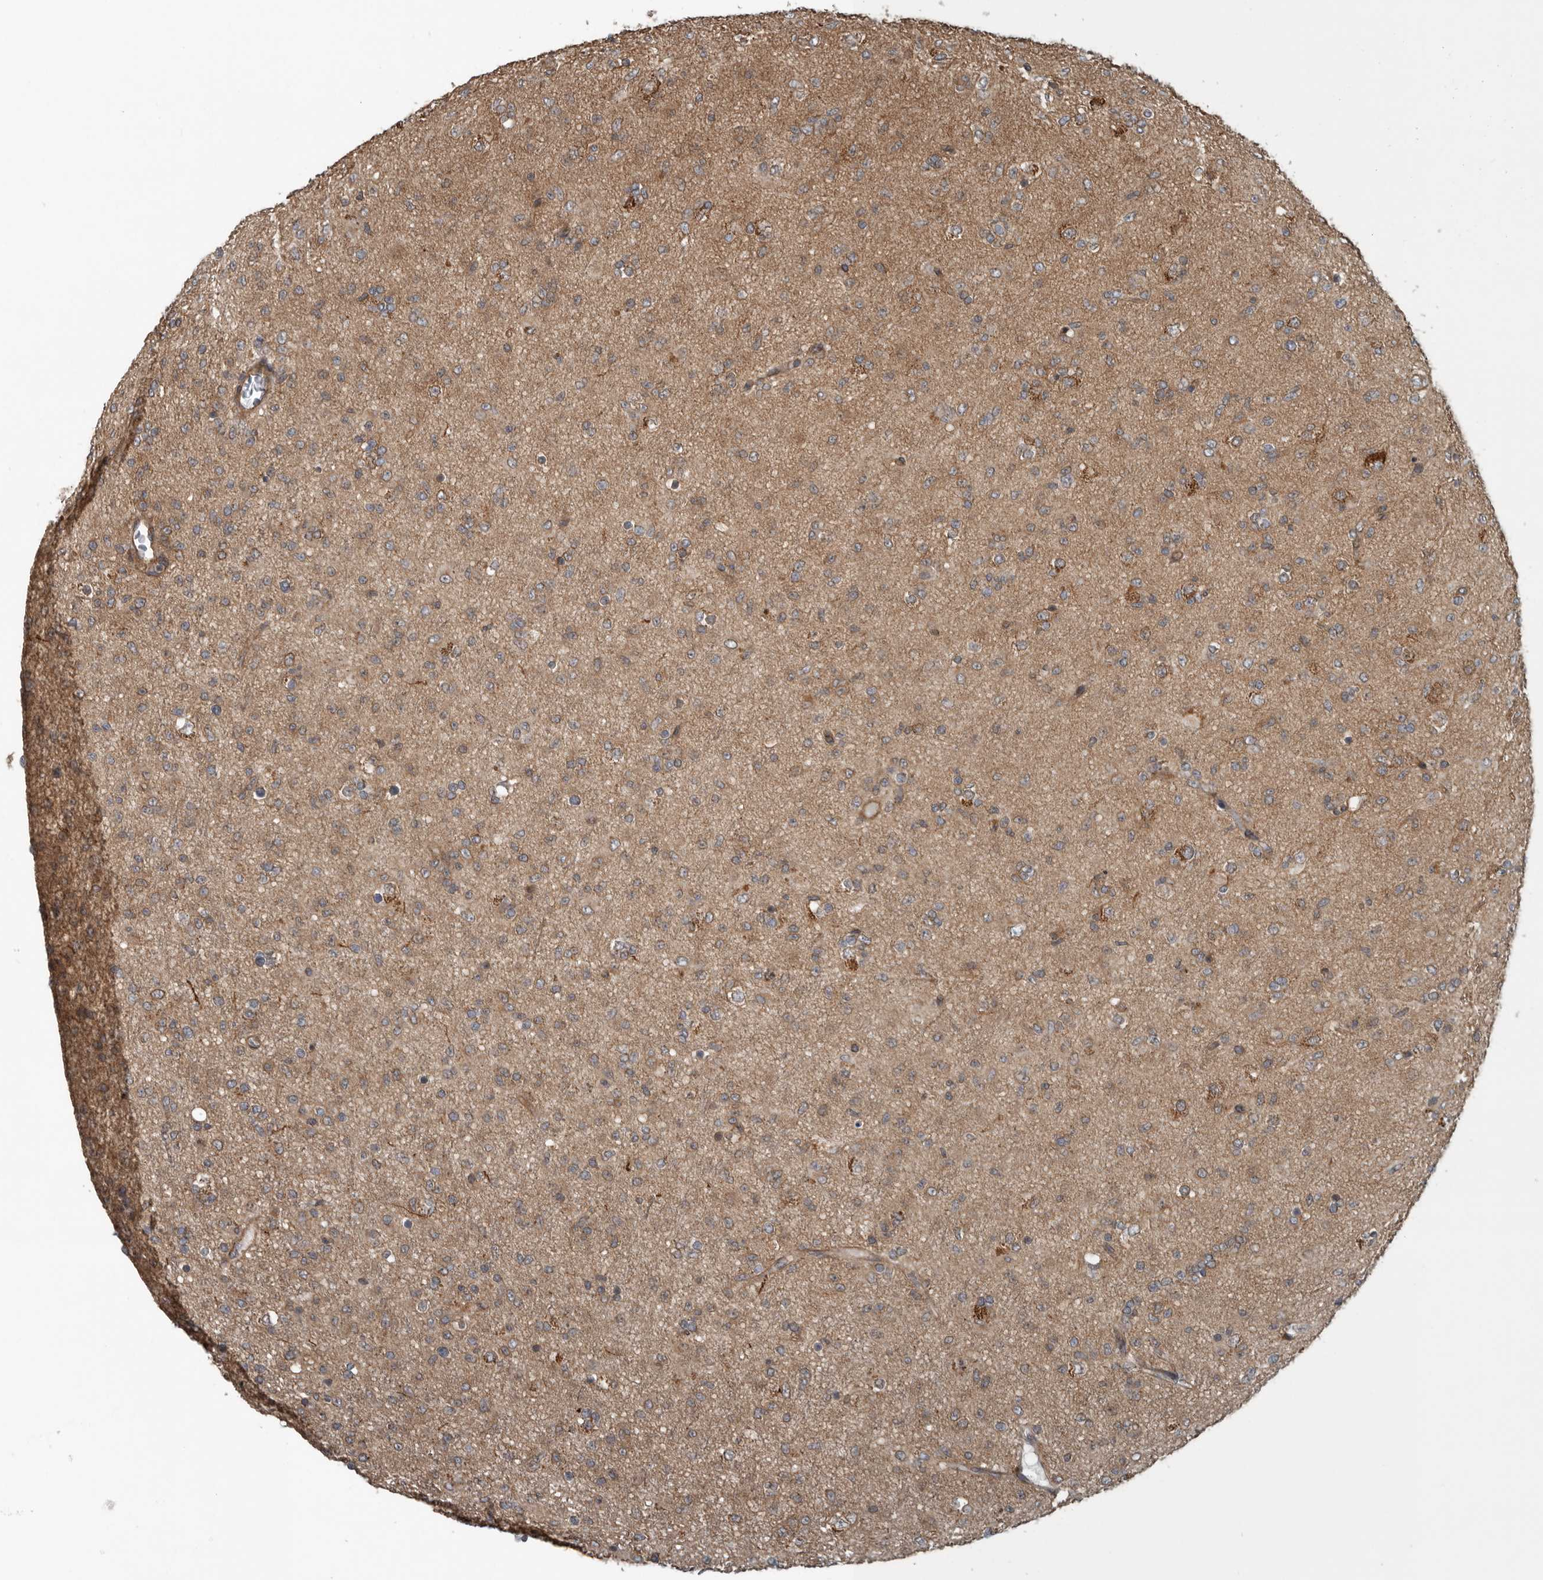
{"staining": {"intensity": "weak", "quantity": ">75%", "location": "cytoplasmic/membranous"}, "tissue": "glioma", "cell_type": "Tumor cells", "image_type": "cancer", "snomed": [{"axis": "morphology", "description": "Glioma, malignant, Low grade"}, {"axis": "topography", "description": "Brain"}], "caption": "A brown stain shows weak cytoplasmic/membranous expression of a protein in human glioma tumor cells.", "gene": "AMFR", "patient": {"sex": "male", "age": 65}}